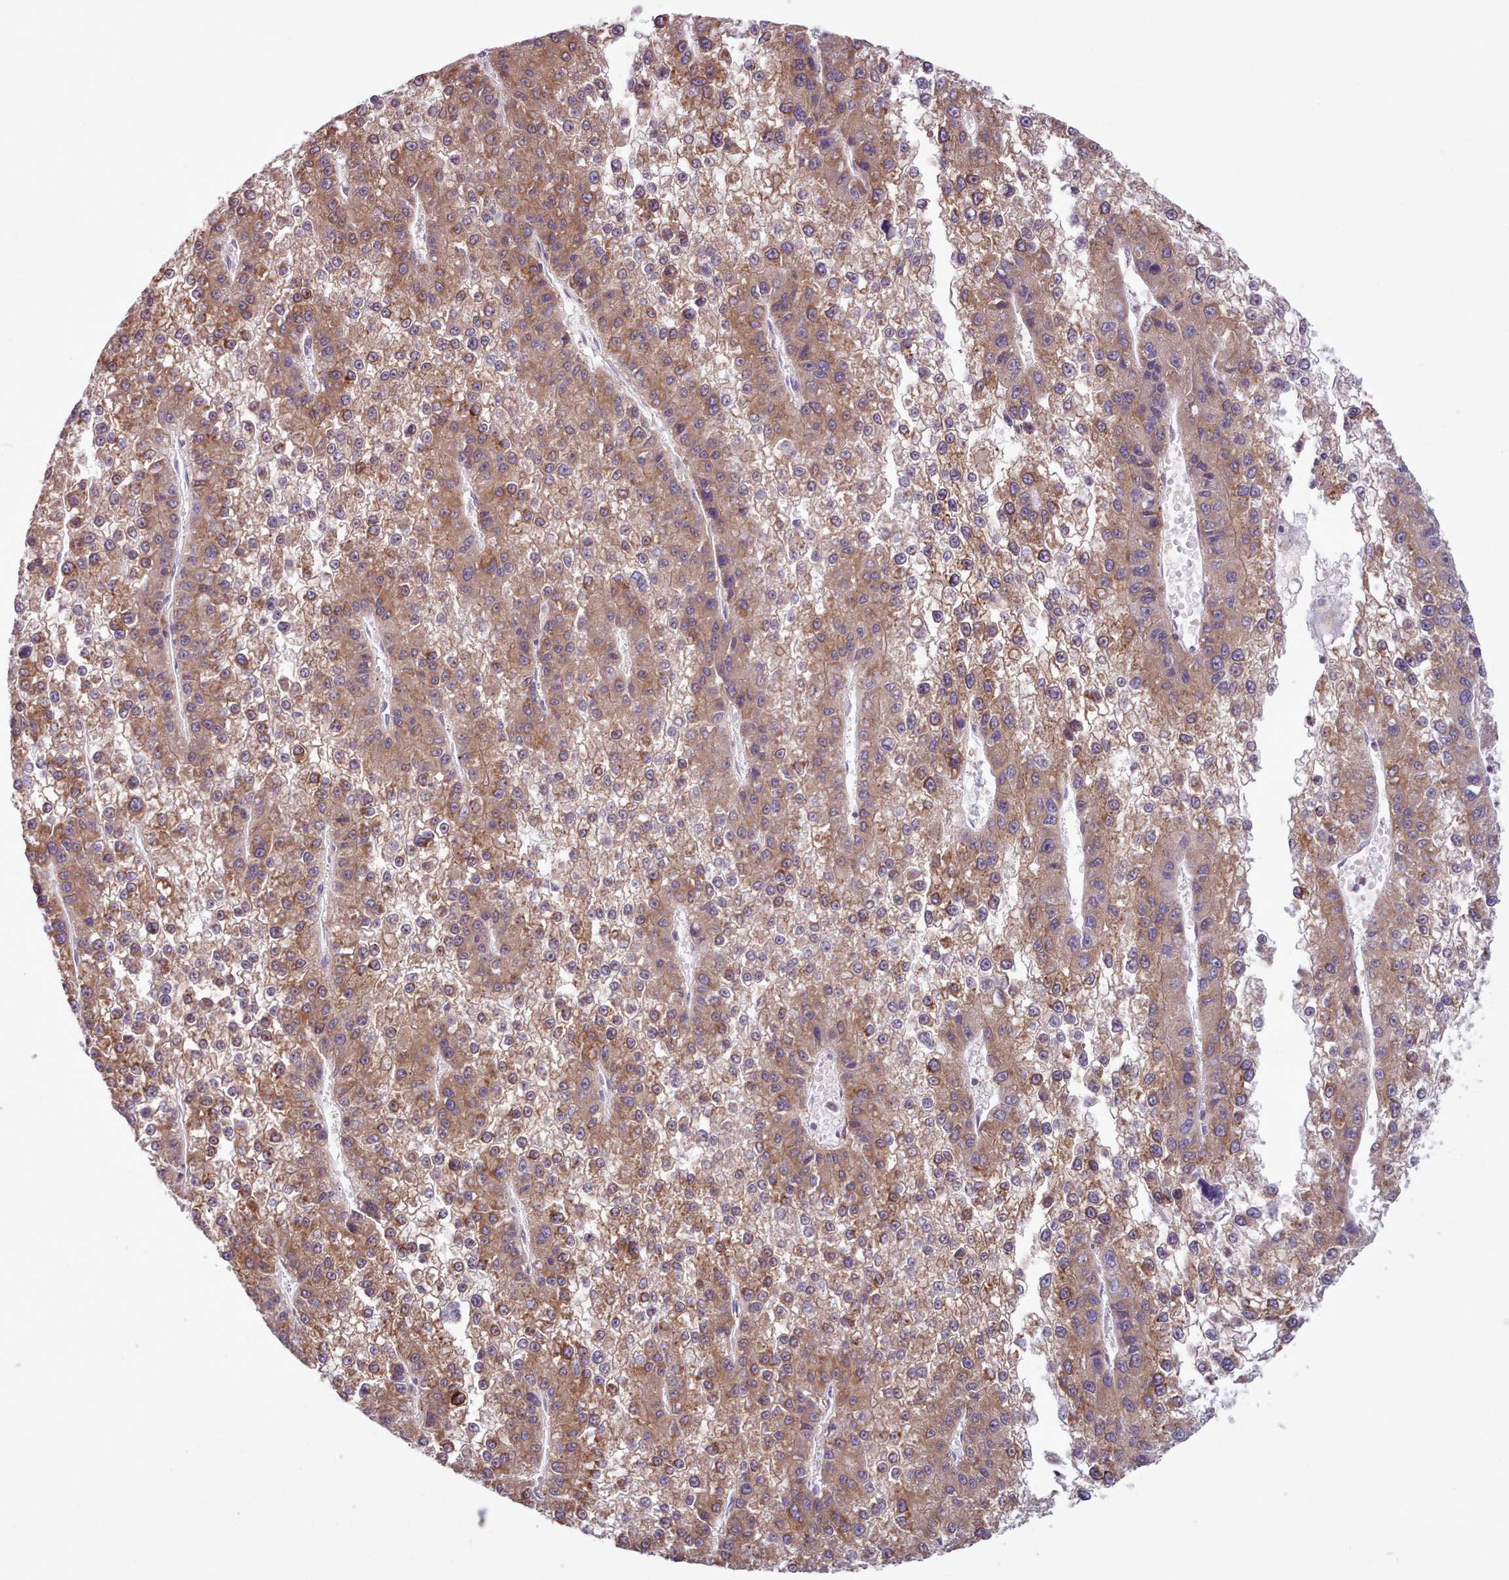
{"staining": {"intensity": "moderate", "quantity": ">75%", "location": "cytoplasmic/membranous"}, "tissue": "liver cancer", "cell_type": "Tumor cells", "image_type": "cancer", "snomed": [{"axis": "morphology", "description": "Carcinoma, Hepatocellular, NOS"}, {"axis": "topography", "description": "Liver"}], "caption": "This is an image of immunohistochemistry (IHC) staining of liver cancer, which shows moderate staining in the cytoplasmic/membranous of tumor cells.", "gene": "CRYBG1", "patient": {"sex": "female", "age": 73}}